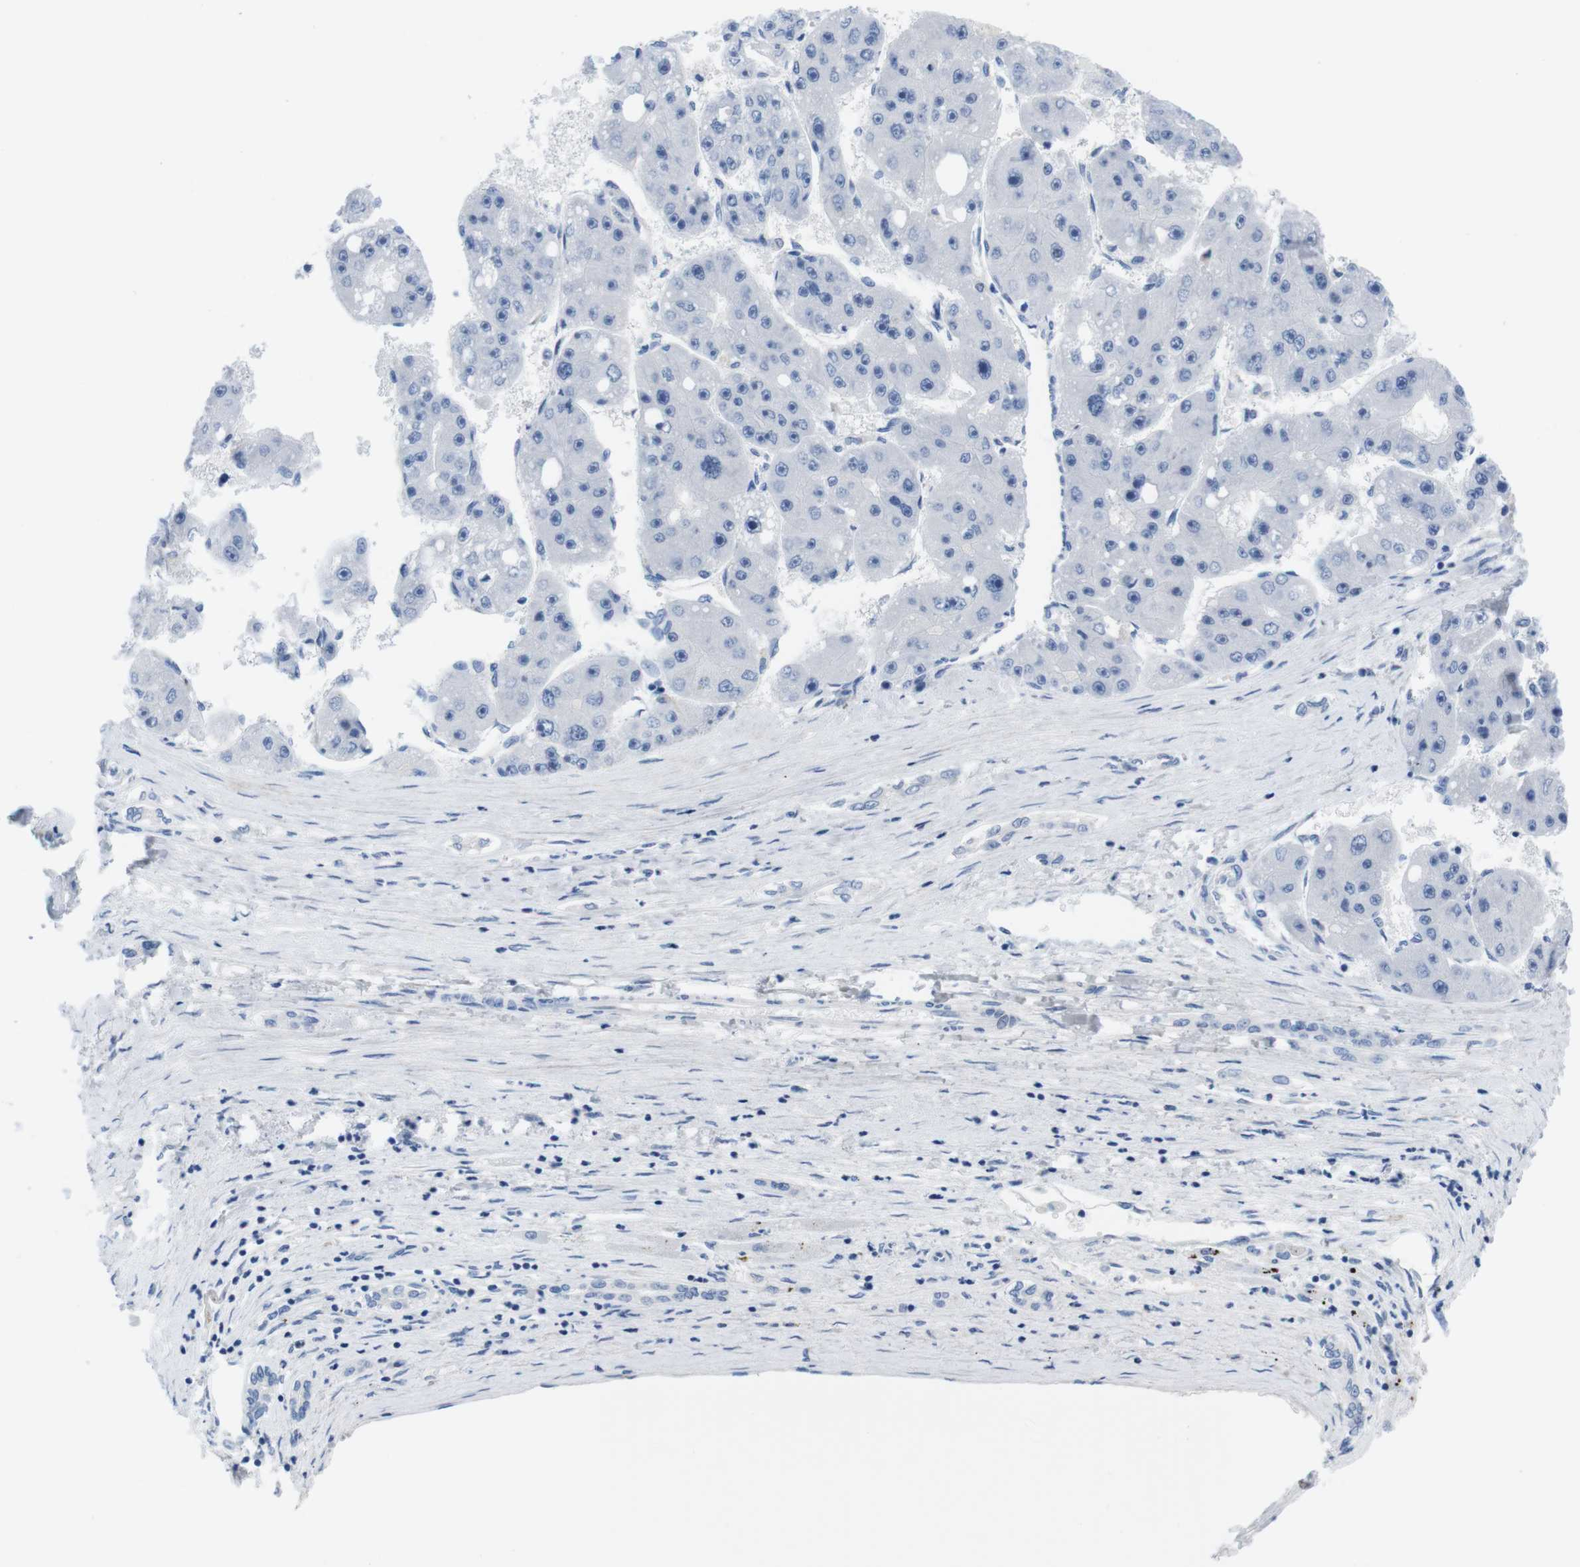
{"staining": {"intensity": "negative", "quantity": "none", "location": "none"}, "tissue": "liver cancer", "cell_type": "Tumor cells", "image_type": "cancer", "snomed": [{"axis": "morphology", "description": "Carcinoma, Hepatocellular, NOS"}, {"axis": "topography", "description": "Liver"}], "caption": "Histopathology image shows no protein staining in tumor cells of liver cancer (hepatocellular carcinoma) tissue. (DAB IHC visualized using brightfield microscopy, high magnification).", "gene": "MAP6", "patient": {"sex": "female", "age": 61}}